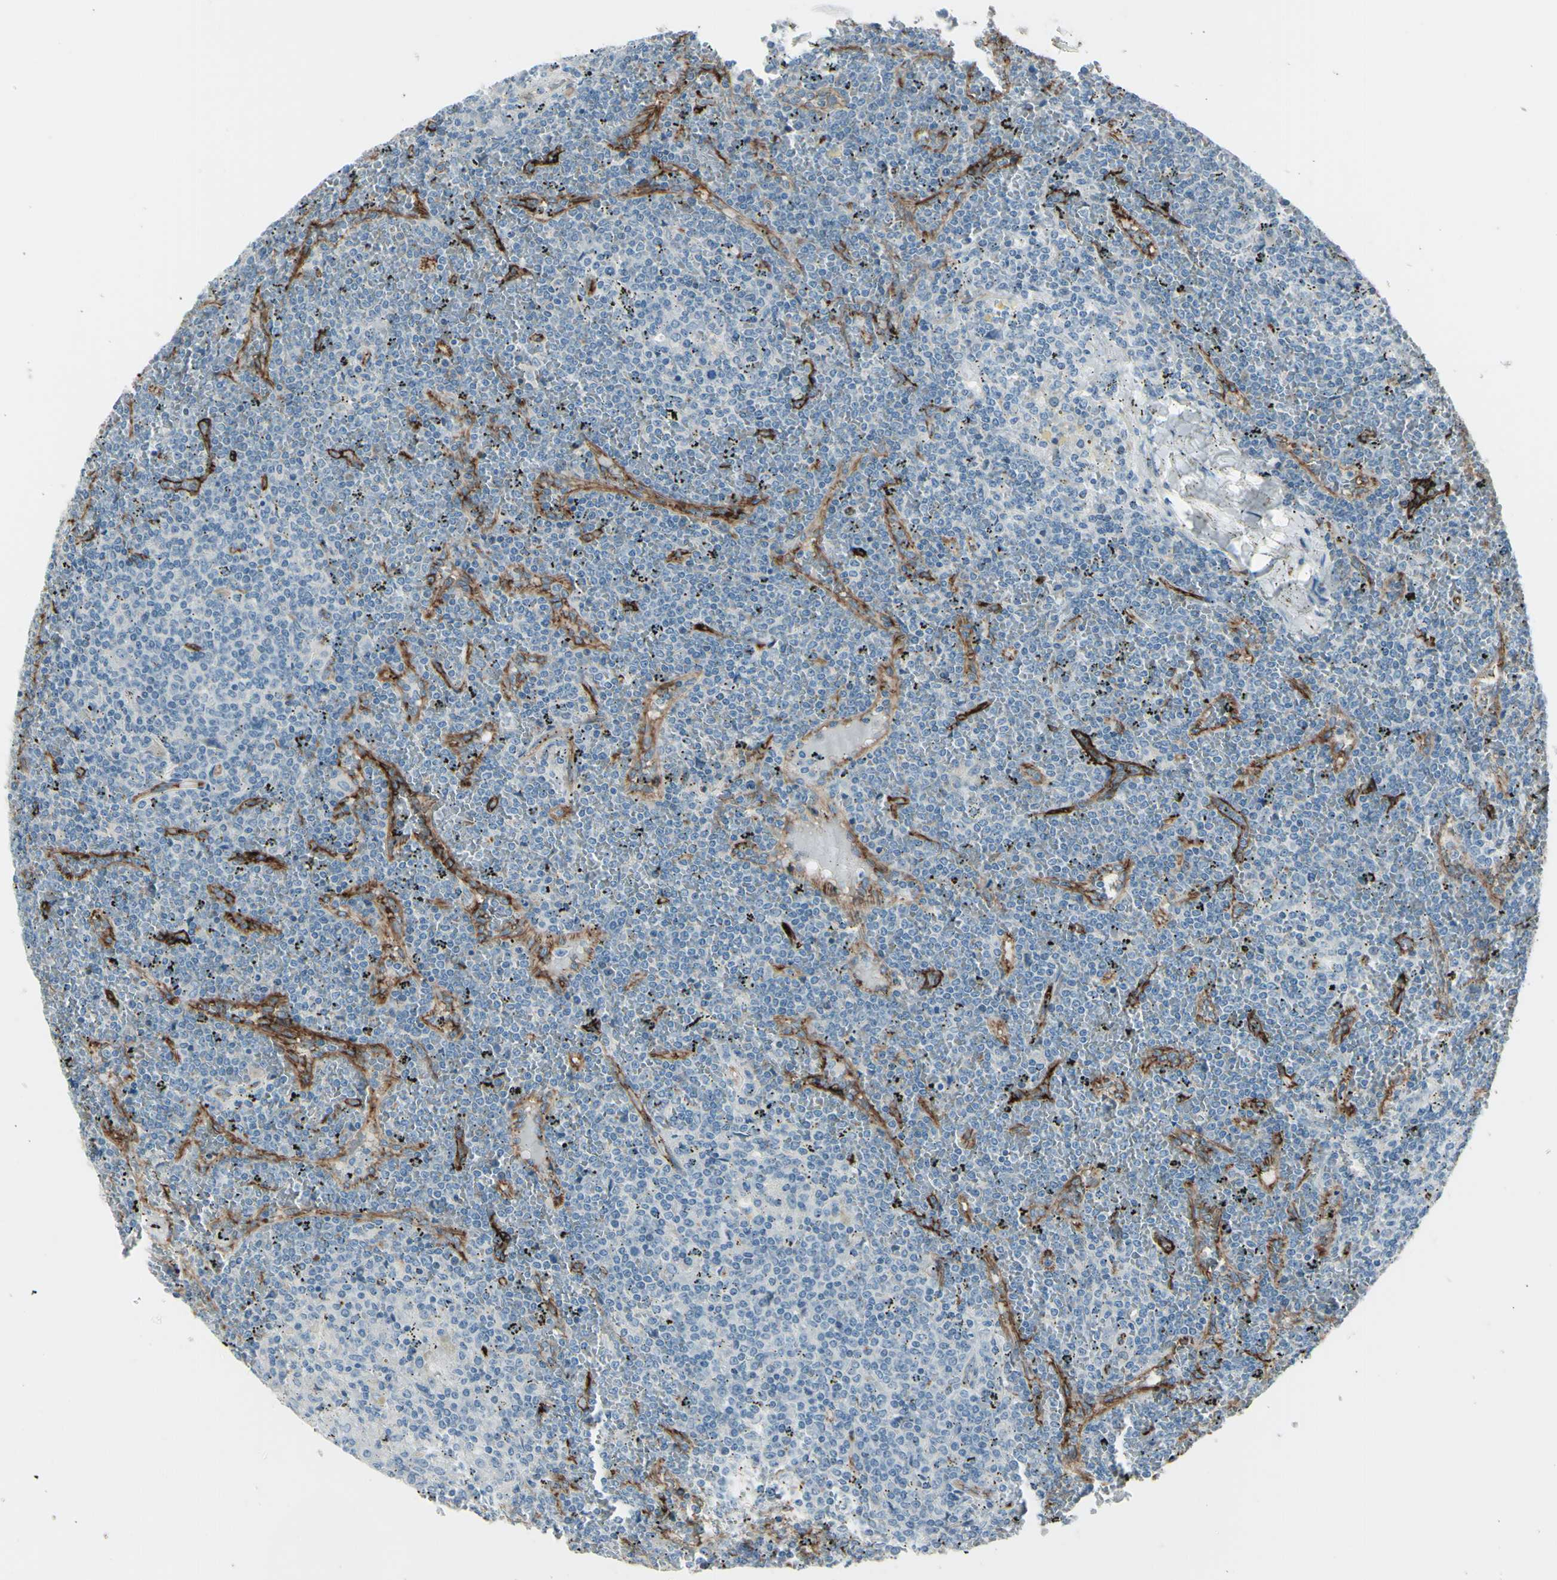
{"staining": {"intensity": "negative", "quantity": "none", "location": "none"}, "tissue": "lymphoma", "cell_type": "Tumor cells", "image_type": "cancer", "snomed": [{"axis": "morphology", "description": "Malignant lymphoma, non-Hodgkin's type, Low grade"}, {"axis": "topography", "description": "Spleen"}], "caption": "An IHC micrograph of low-grade malignant lymphoma, non-Hodgkin's type is shown. There is no staining in tumor cells of low-grade malignant lymphoma, non-Hodgkin's type. Brightfield microscopy of IHC stained with DAB (3,3'-diaminobenzidine) (brown) and hematoxylin (blue), captured at high magnification.", "gene": "GPR34", "patient": {"sex": "female", "age": 19}}